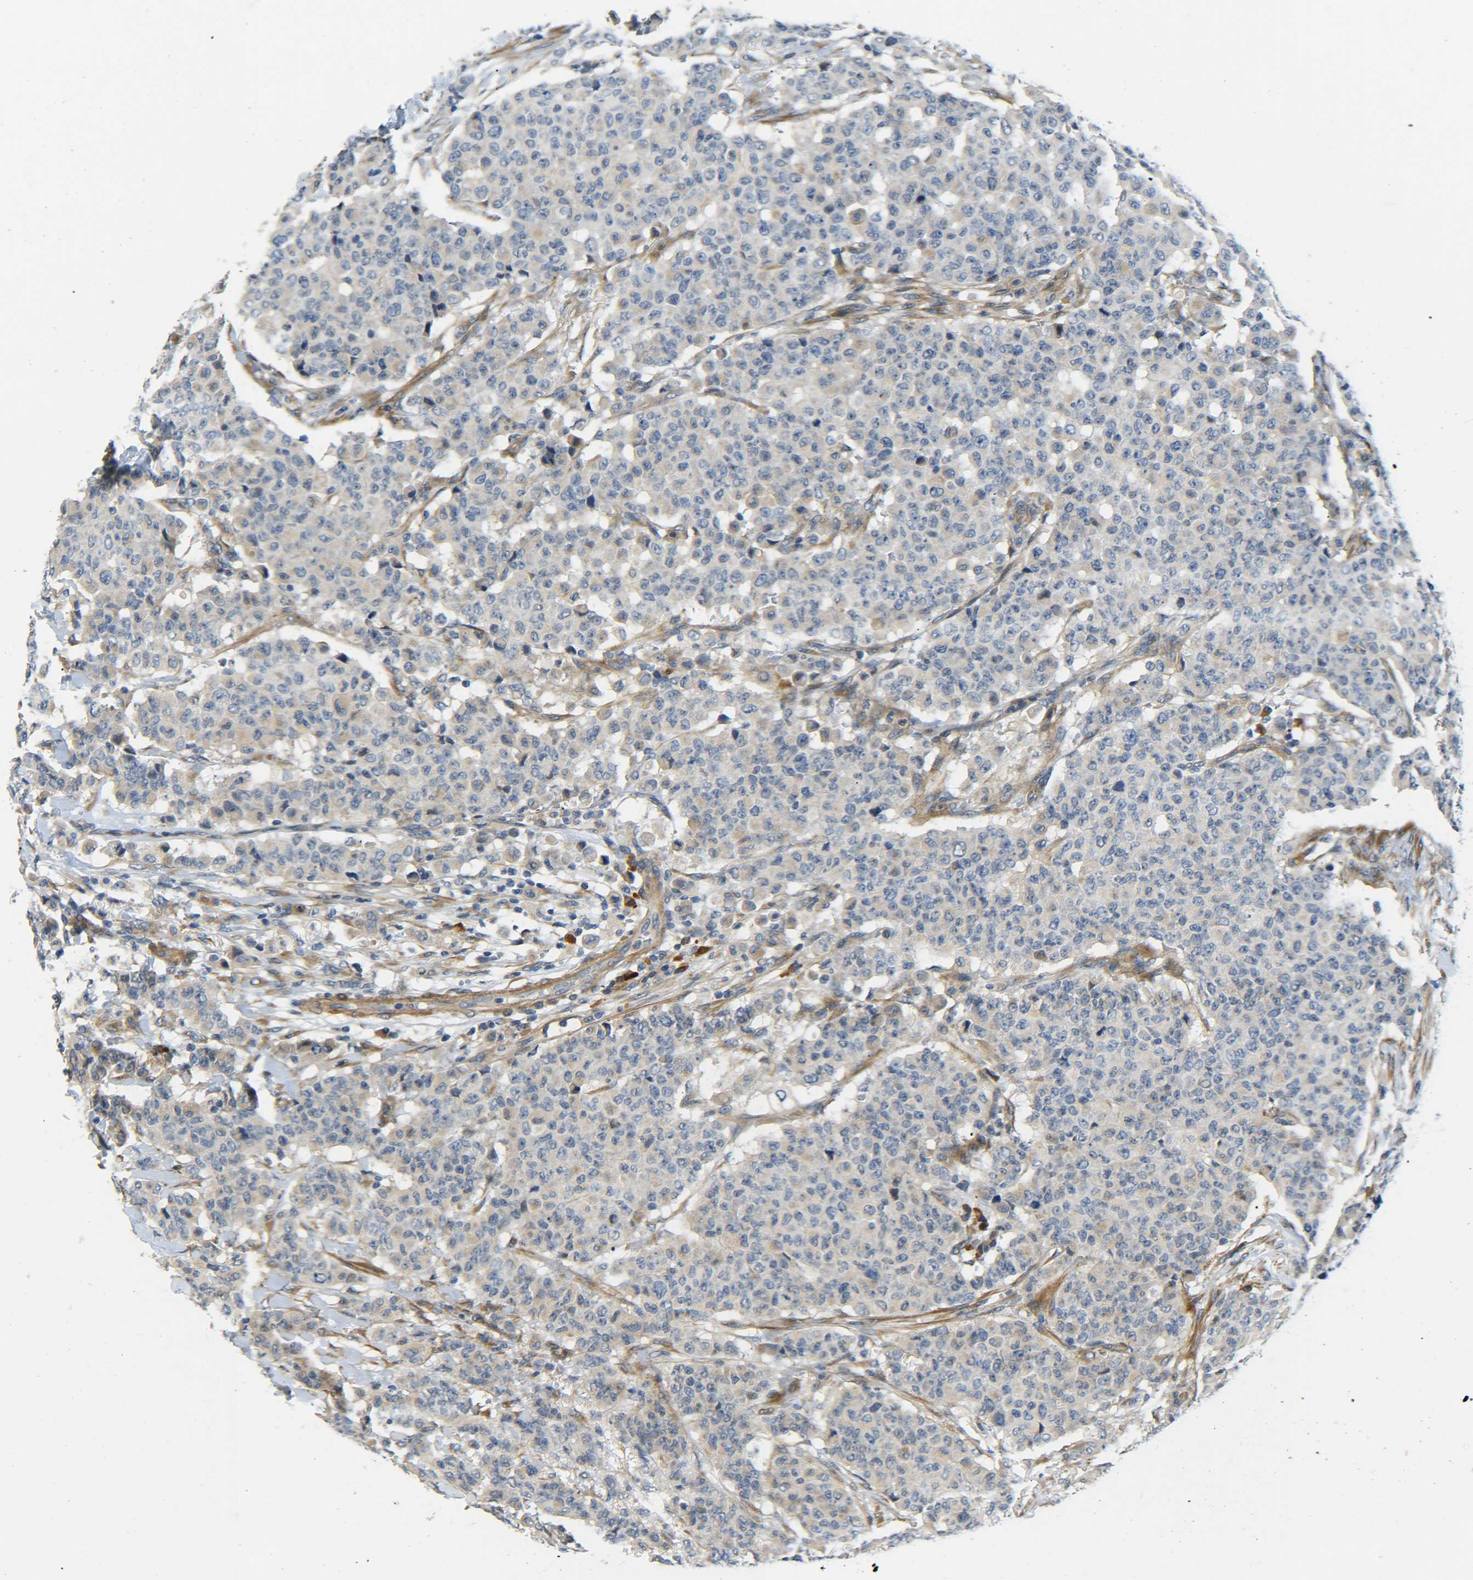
{"staining": {"intensity": "weak", "quantity": "25%-75%", "location": "cytoplasmic/membranous"}, "tissue": "breast cancer", "cell_type": "Tumor cells", "image_type": "cancer", "snomed": [{"axis": "morphology", "description": "Duct carcinoma"}, {"axis": "topography", "description": "Breast"}], "caption": "DAB (3,3'-diaminobenzidine) immunohistochemical staining of breast cancer (intraductal carcinoma) demonstrates weak cytoplasmic/membranous protein positivity in about 25%-75% of tumor cells.", "gene": "MEIS1", "patient": {"sex": "female", "age": 40}}